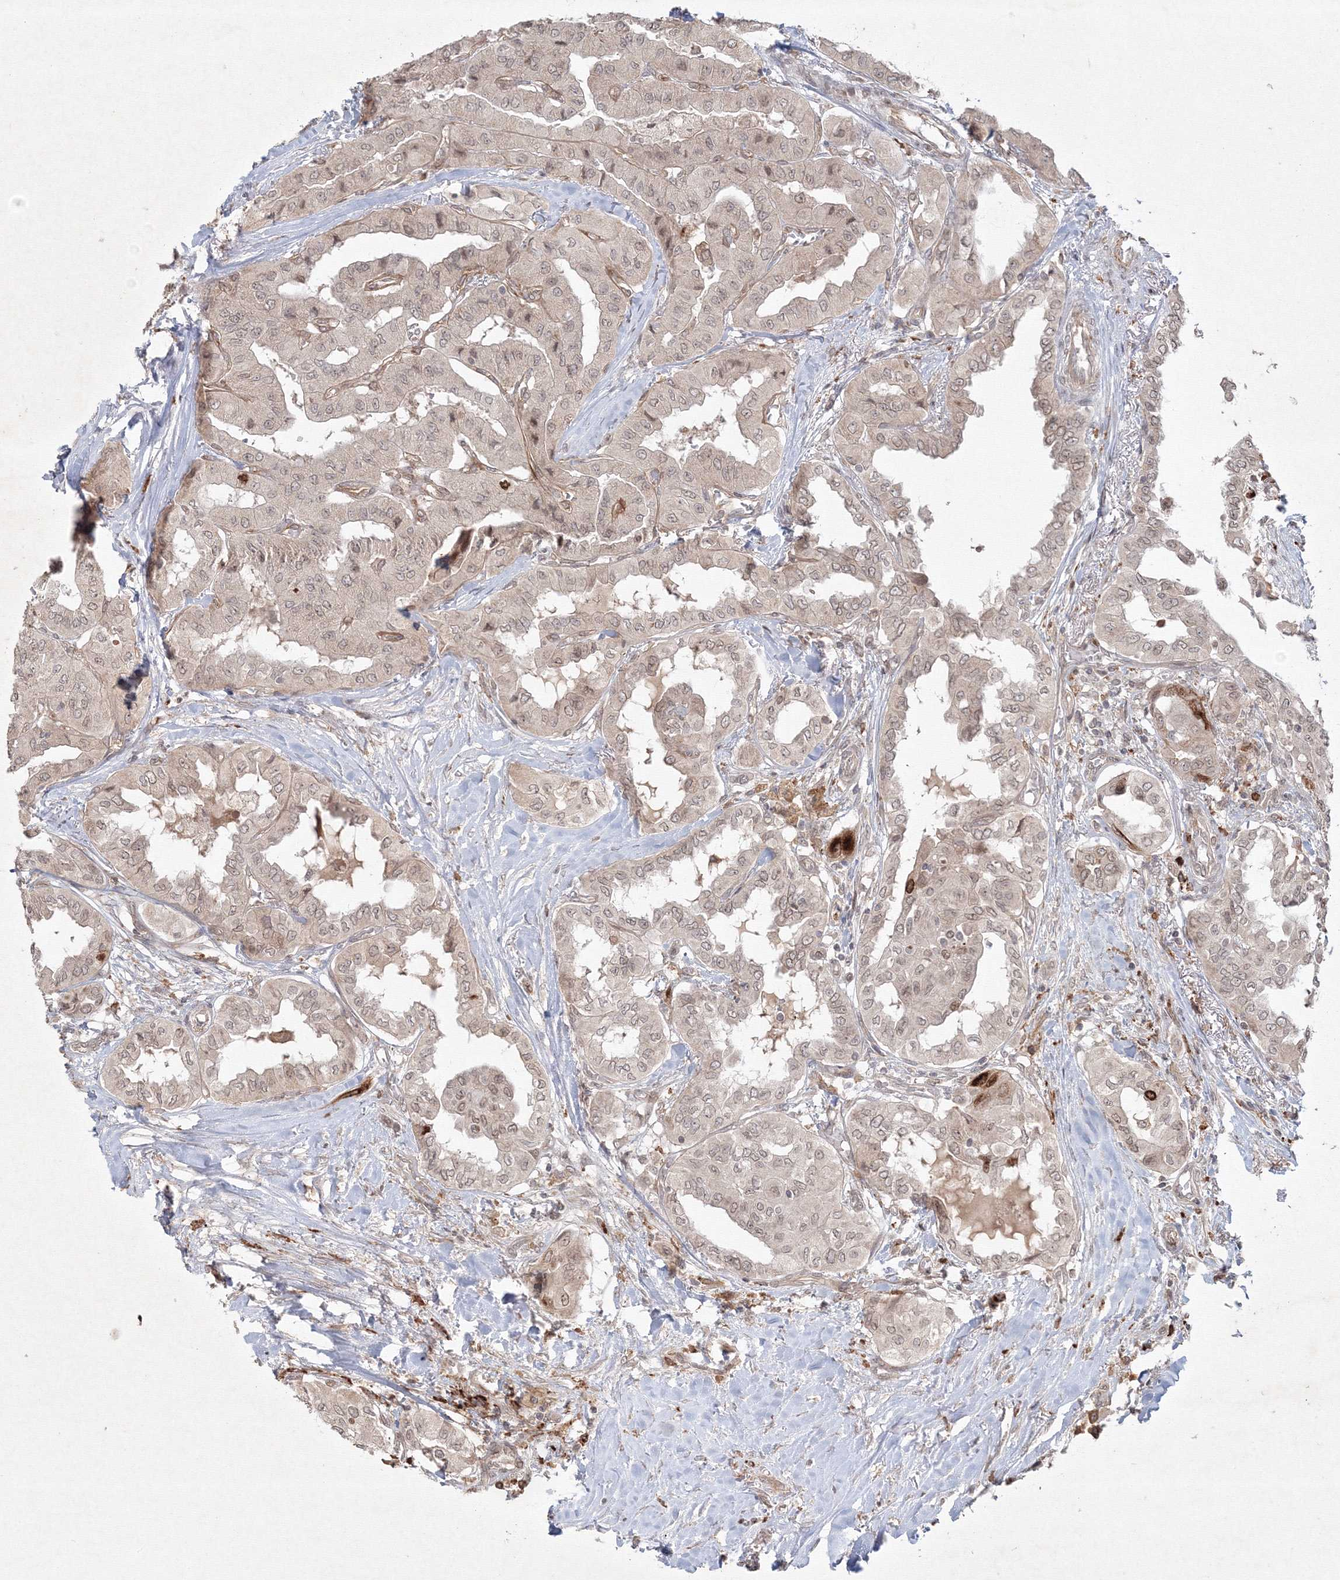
{"staining": {"intensity": "weak", "quantity": ">75%", "location": "nuclear"}, "tissue": "thyroid cancer", "cell_type": "Tumor cells", "image_type": "cancer", "snomed": [{"axis": "morphology", "description": "Papillary adenocarcinoma, NOS"}, {"axis": "topography", "description": "Thyroid gland"}], "caption": "Immunohistochemical staining of human thyroid cancer (papillary adenocarcinoma) displays low levels of weak nuclear positivity in about >75% of tumor cells.", "gene": "KIF20A", "patient": {"sex": "female", "age": 59}}